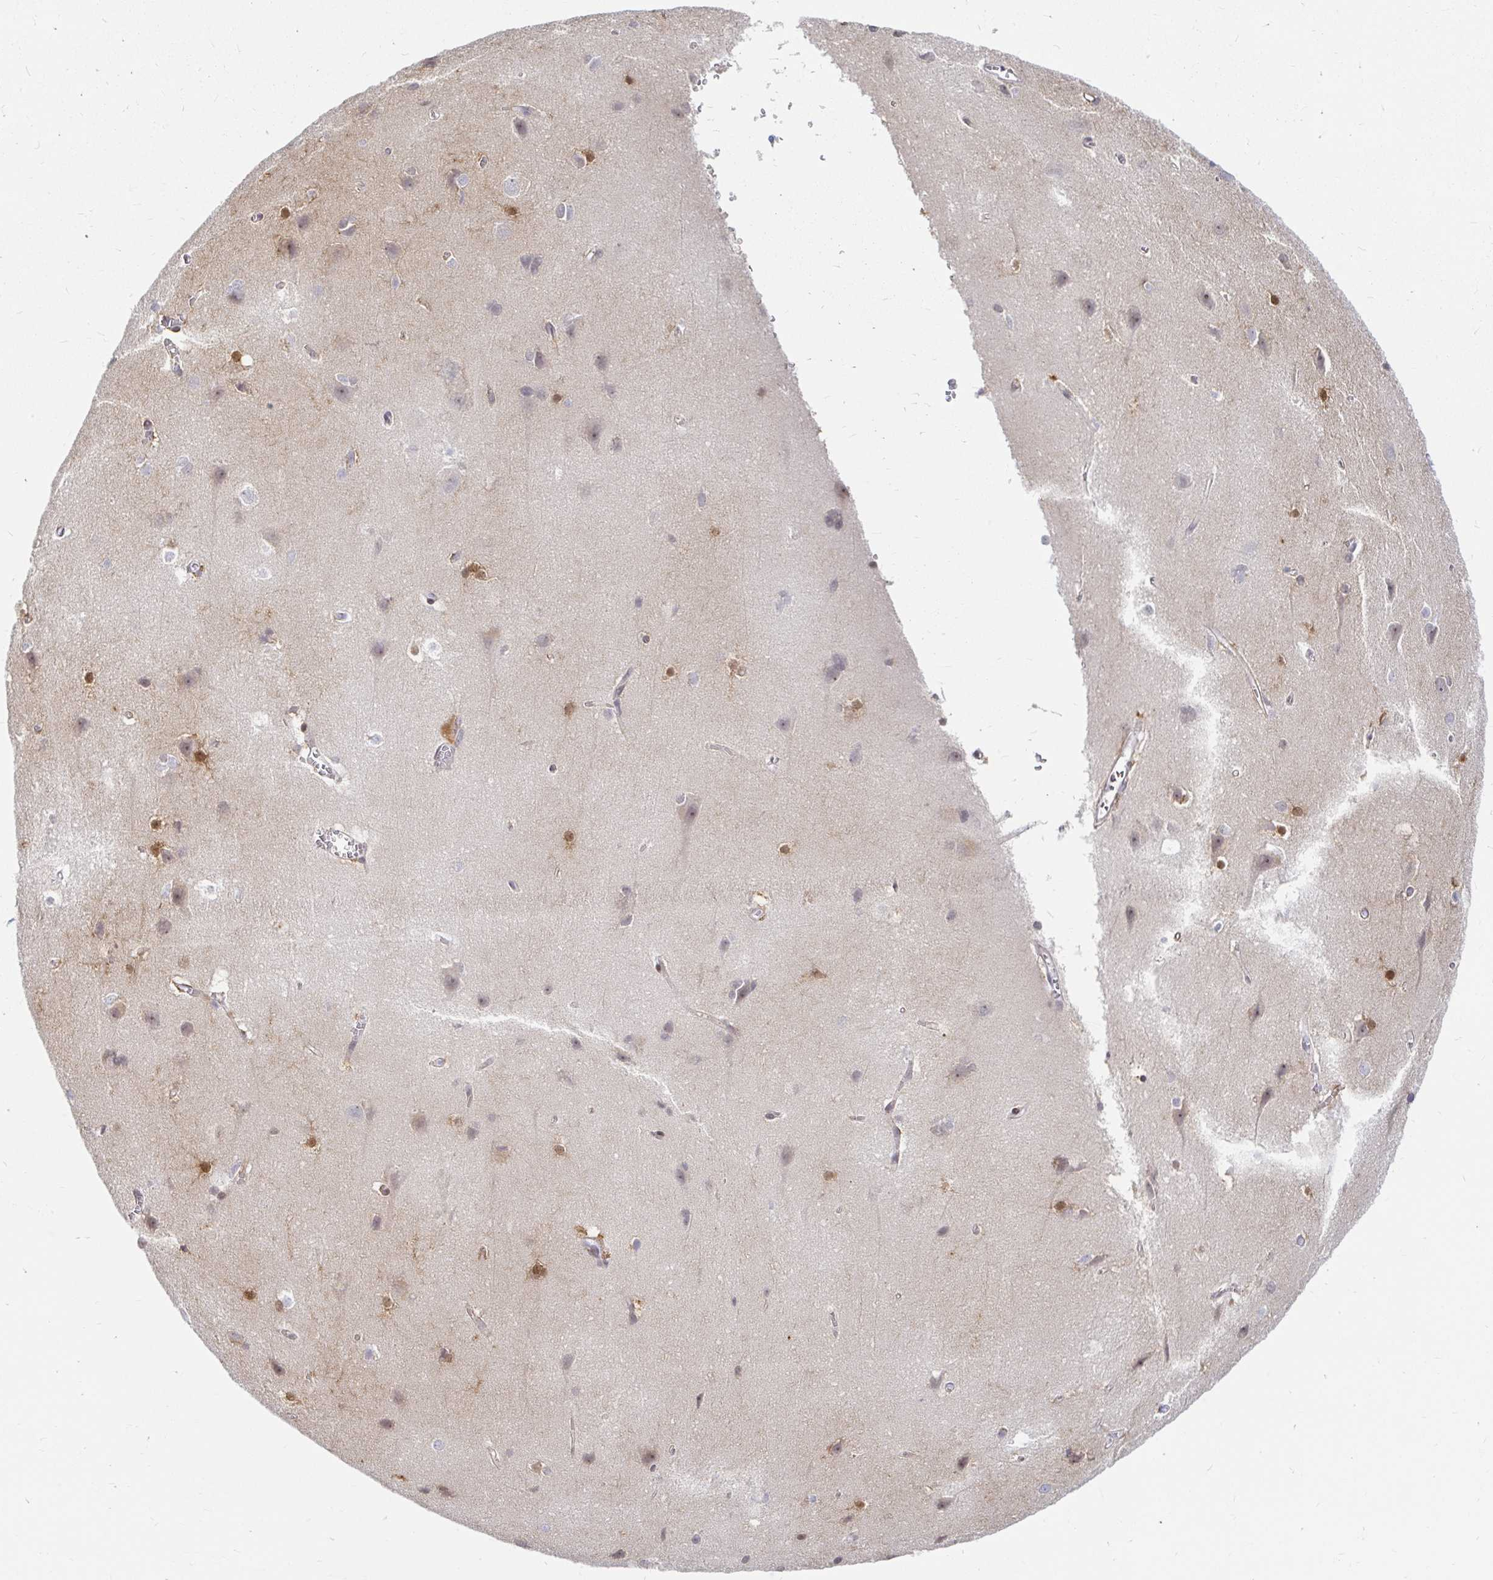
{"staining": {"intensity": "negative", "quantity": "none", "location": "none"}, "tissue": "cerebral cortex", "cell_type": "Endothelial cells", "image_type": "normal", "snomed": [{"axis": "morphology", "description": "Normal tissue, NOS"}, {"axis": "topography", "description": "Cerebral cortex"}], "caption": "Unremarkable cerebral cortex was stained to show a protein in brown. There is no significant expression in endothelial cells.", "gene": "PPP1R1B", "patient": {"sex": "male", "age": 37}}